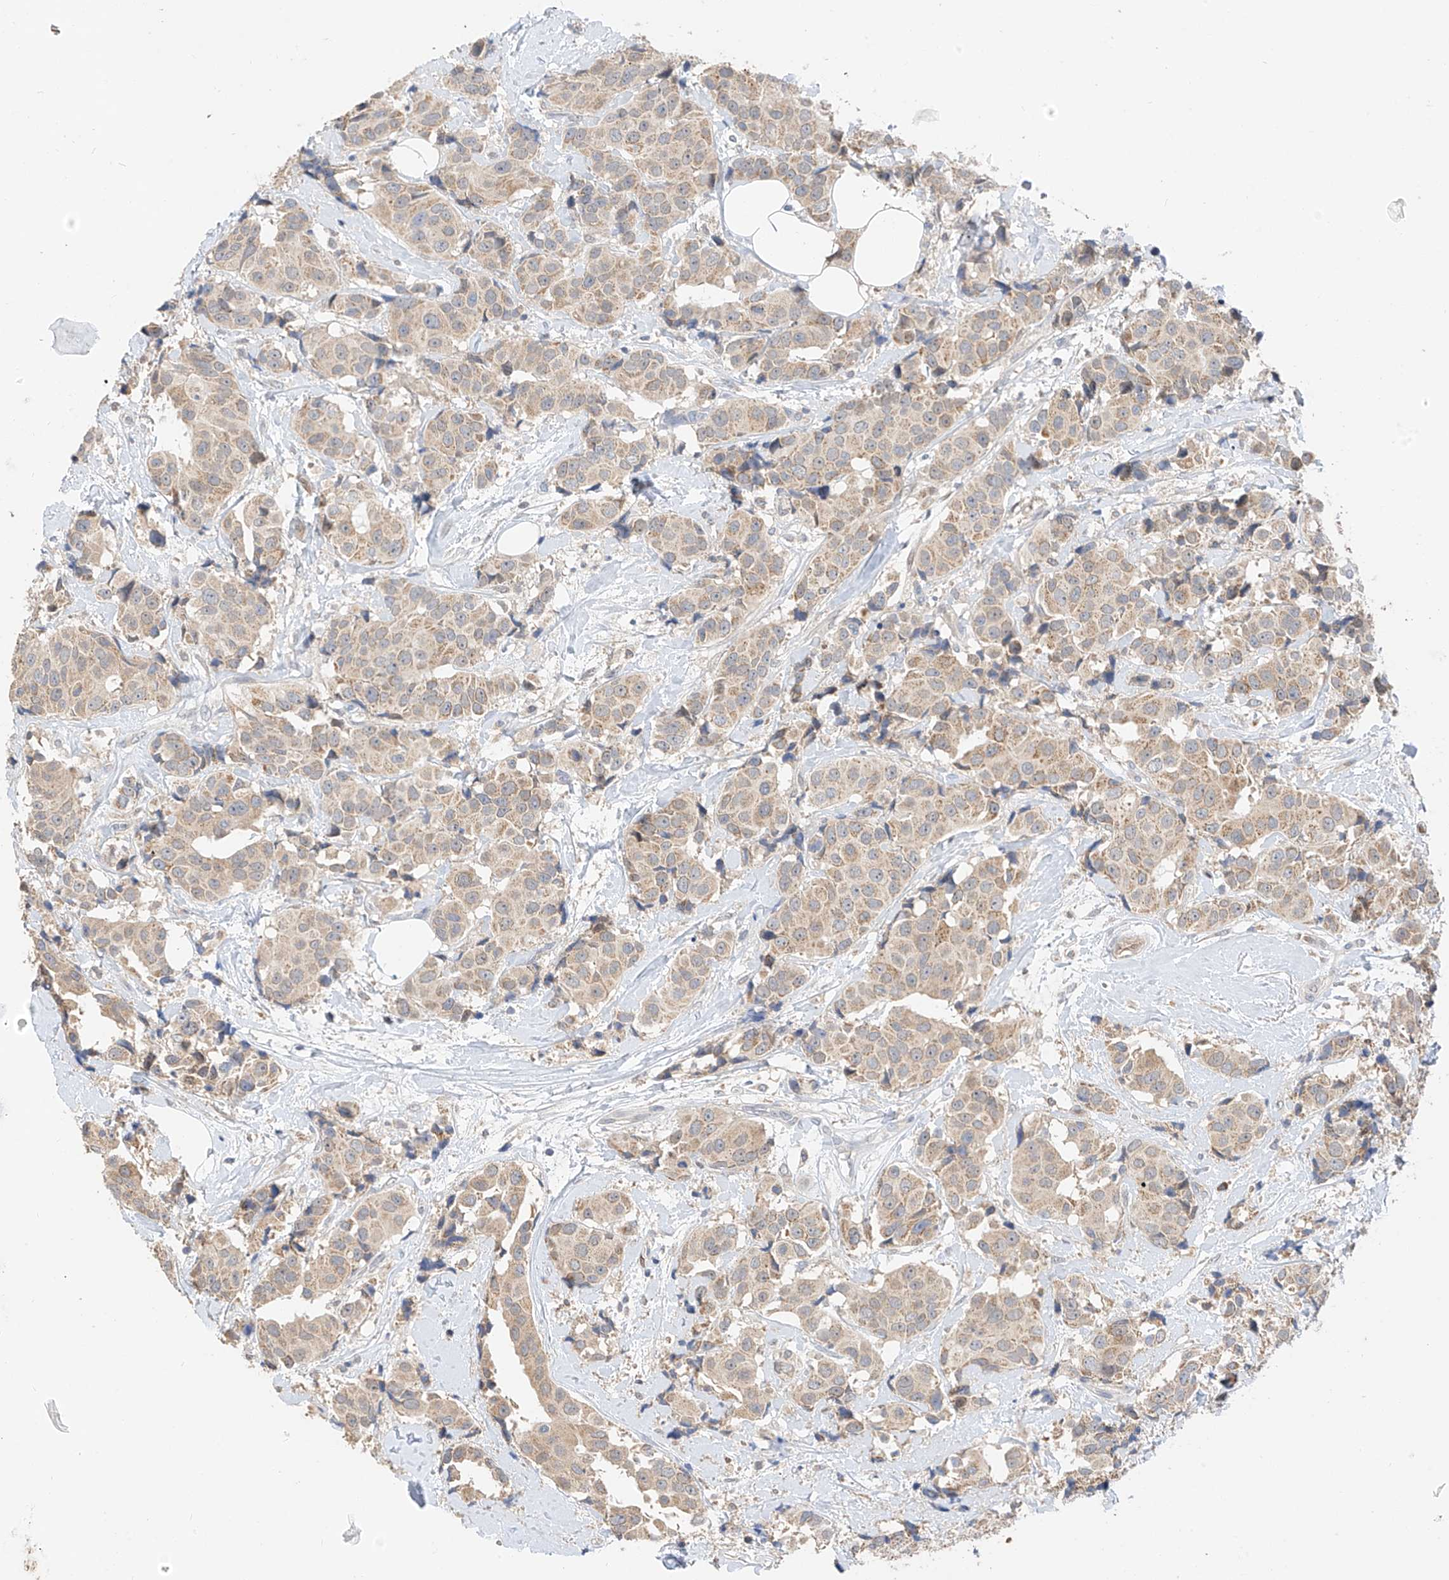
{"staining": {"intensity": "weak", "quantity": ">75%", "location": "cytoplasmic/membranous"}, "tissue": "breast cancer", "cell_type": "Tumor cells", "image_type": "cancer", "snomed": [{"axis": "morphology", "description": "Normal tissue, NOS"}, {"axis": "morphology", "description": "Duct carcinoma"}, {"axis": "topography", "description": "Breast"}], "caption": "Weak cytoplasmic/membranous protein positivity is present in about >75% of tumor cells in breast cancer. Immunohistochemistry stains the protein in brown and the nuclei are stained blue.", "gene": "PPA2", "patient": {"sex": "female", "age": 39}}